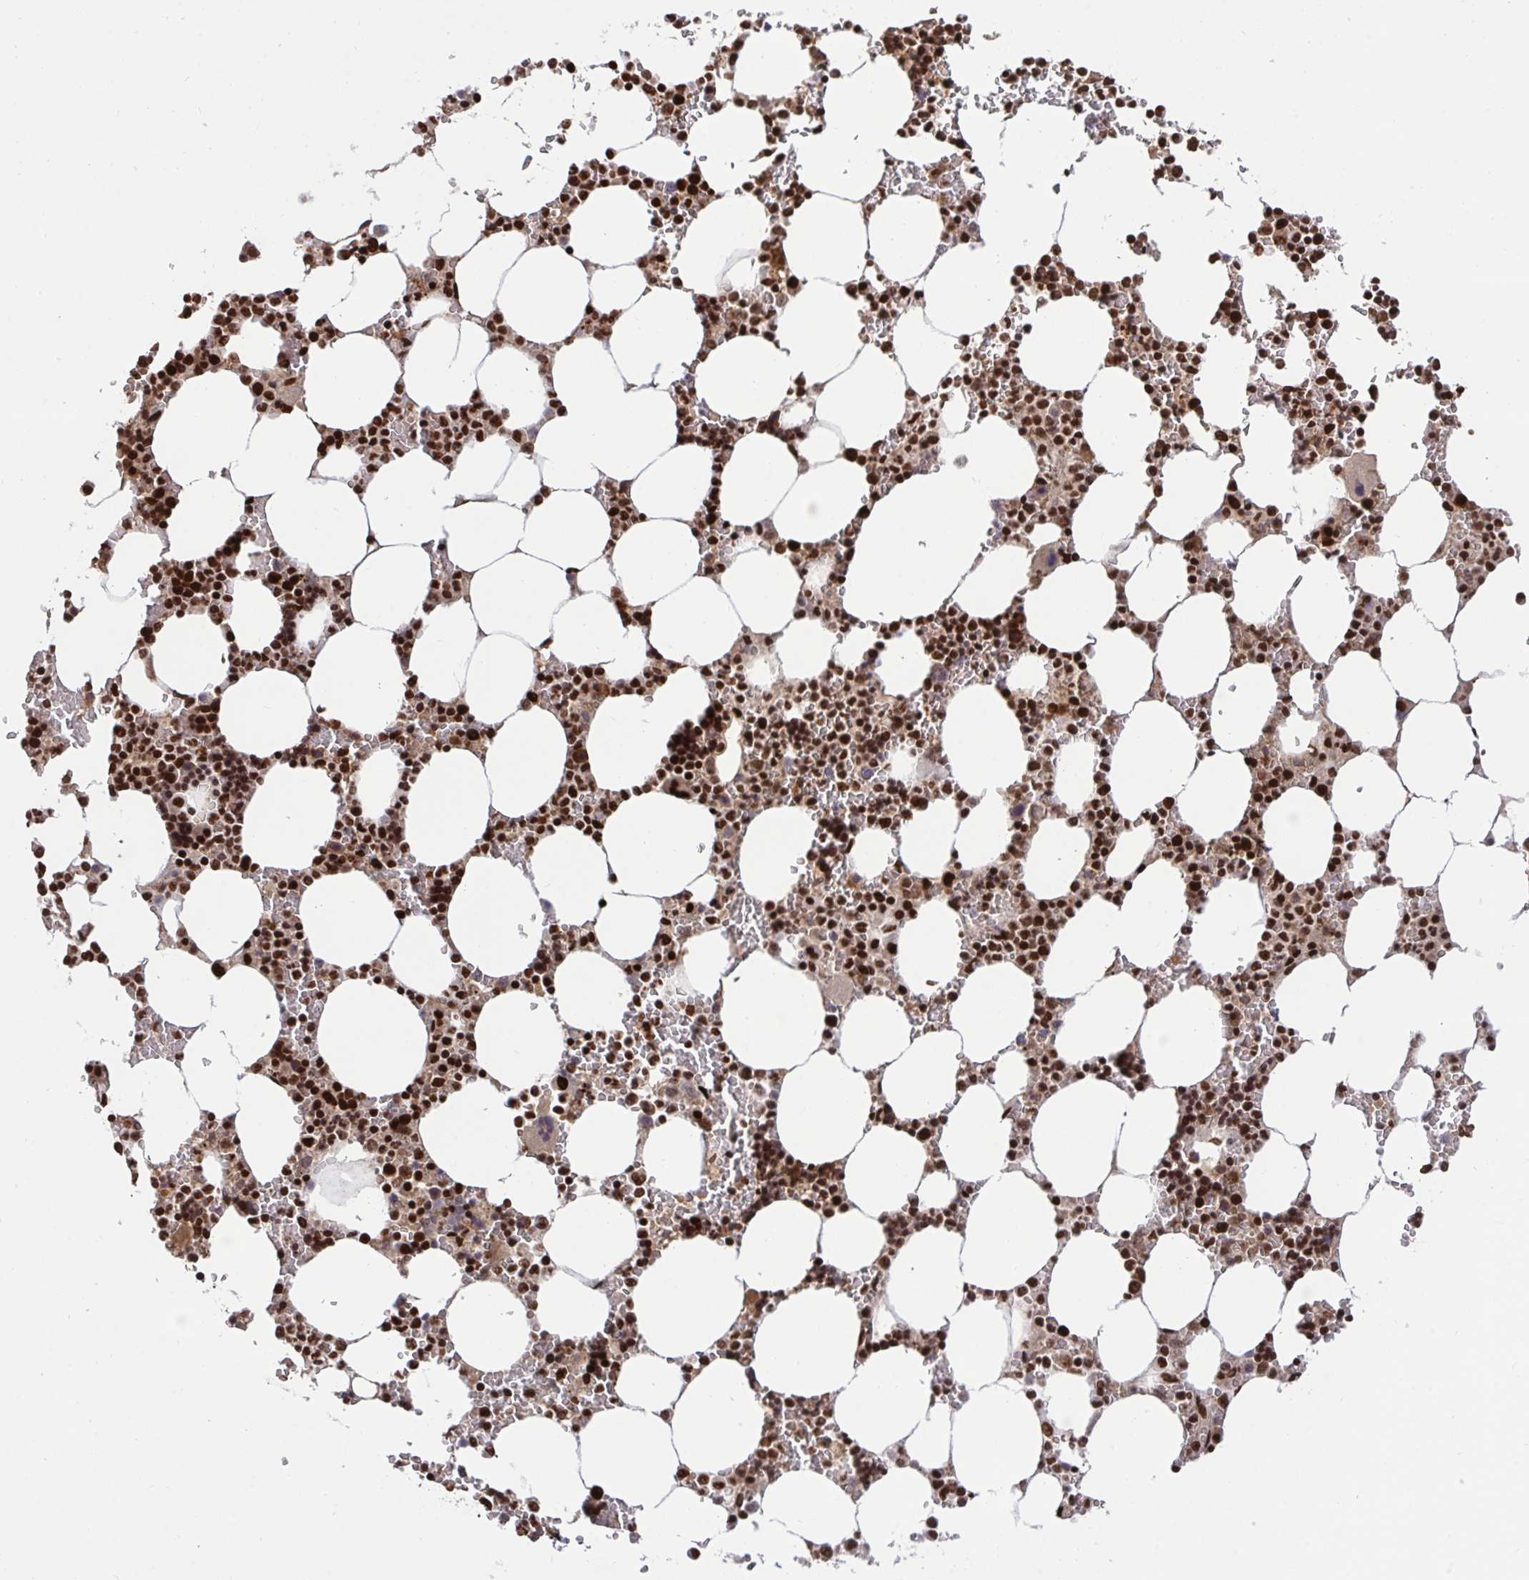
{"staining": {"intensity": "strong", "quantity": ">75%", "location": "nuclear"}, "tissue": "bone marrow", "cell_type": "Hematopoietic cells", "image_type": "normal", "snomed": [{"axis": "morphology", "description": "Normal tissue, NOS"}, {"axis": "topography", "description": "Bone marrow"}], "caption": "Bone marrow stained with a brown dye reveals strong nuclear positive staining in approximately >75% of hematopoietic cells.", "gene": "ENSG00000268083", "patient": {"sex": "male", "age": 64}}